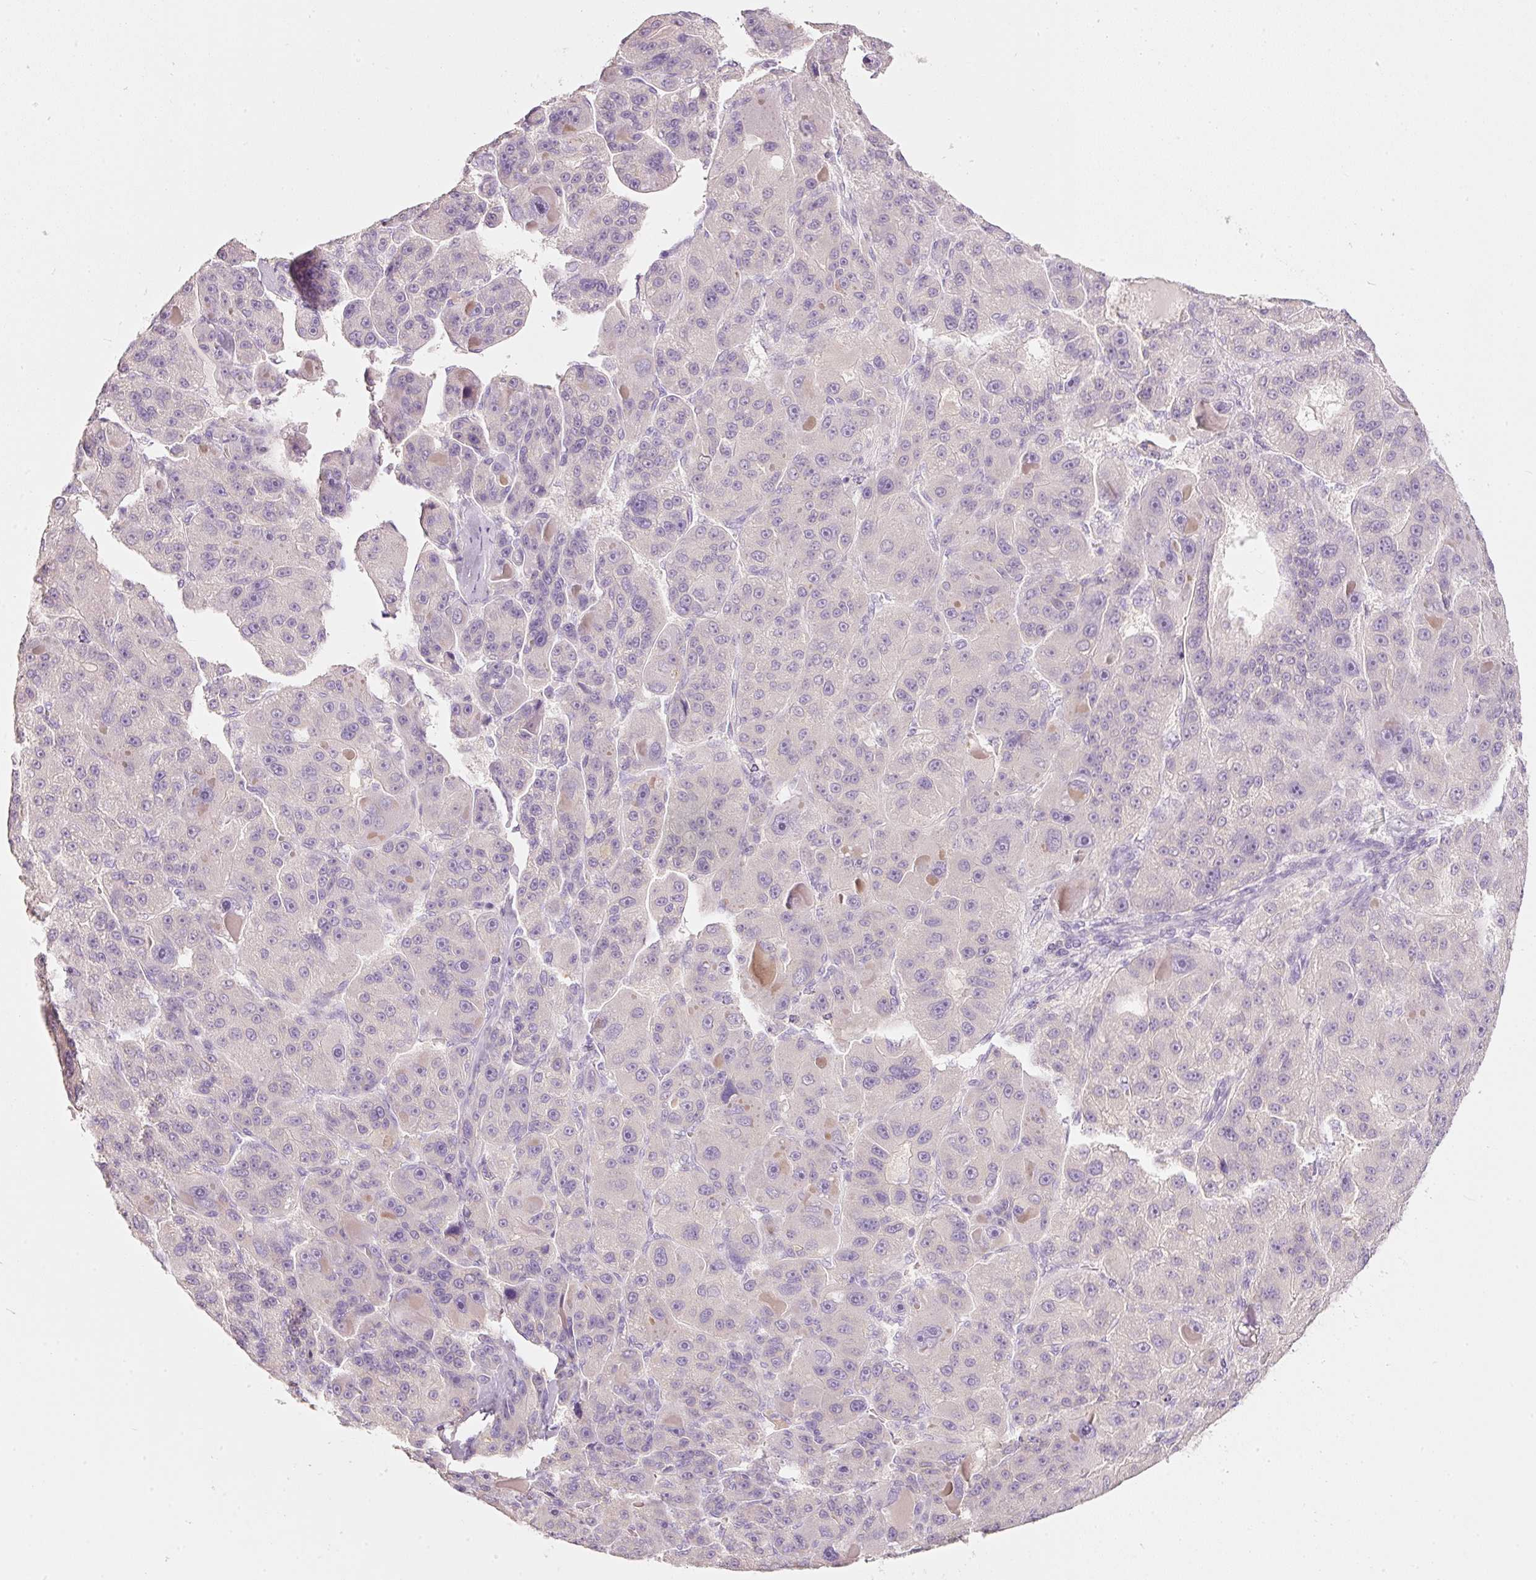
{"staining": {"intensity": "negative", "quantity": "none", "location": "none"}, "tissue": "liver cancer", "cell_type": "Tumor cells", "image_type": "cancer", "snomed": [{"axis": "morphology", "description": "Carcinoma, Hepatocellular, NOS"}, {"axis": "topography", "description": "Liver"}], "caption": "This is a photomicrograph of immunohistochemistry staining of liver hepatocellular carcinoma, which shows no expression in tumor cells.", "gene": "PDXDC1", "patient": {"sex": "male", "age": 76}}